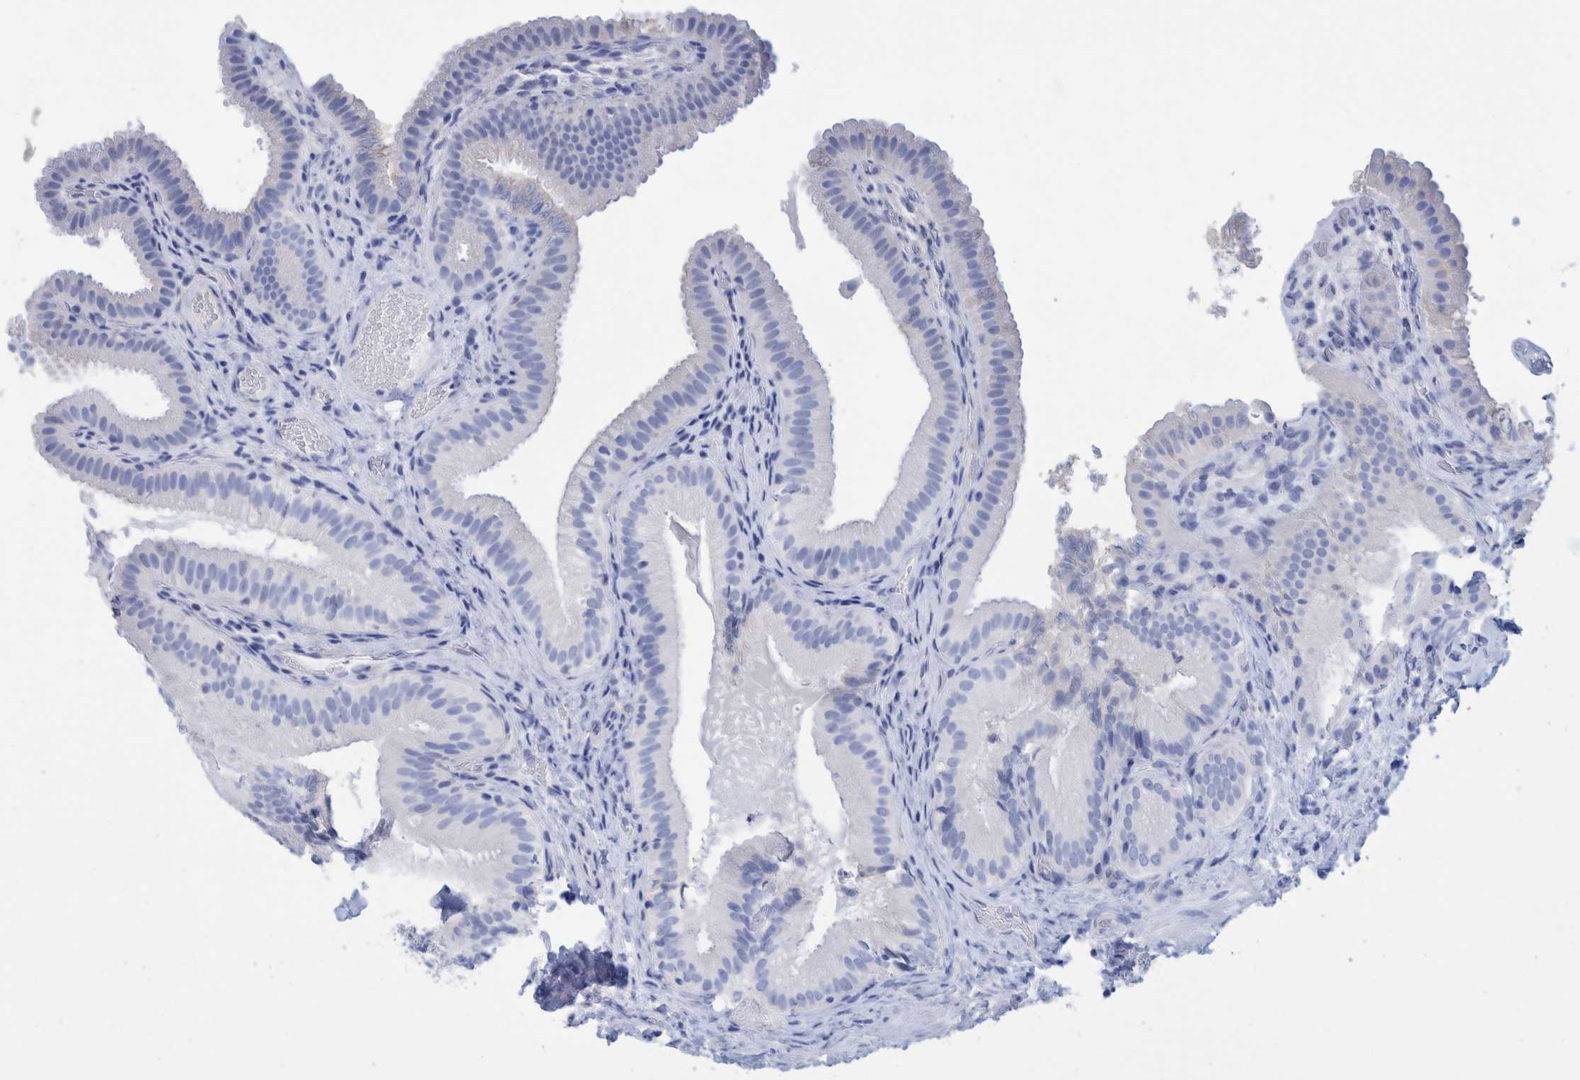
{"staining": {"intensity": "negative", "quantity": "none", "location": "none"}, "tissue": "gallbladder", "cell_type": "Glandular cells", "image_type": "normal", "snomed": [{"axis": "morphology", "description": "Normal tissue, NOS"}, {"axis": "topography", "description": "Gallbladder"}], "caption": "Immunohistochemical staining of benign human gallbladder demonstrates no significant staining in glandular cells.", "gene": "PERP", "patient": {"sex": "female", "age": 30}}